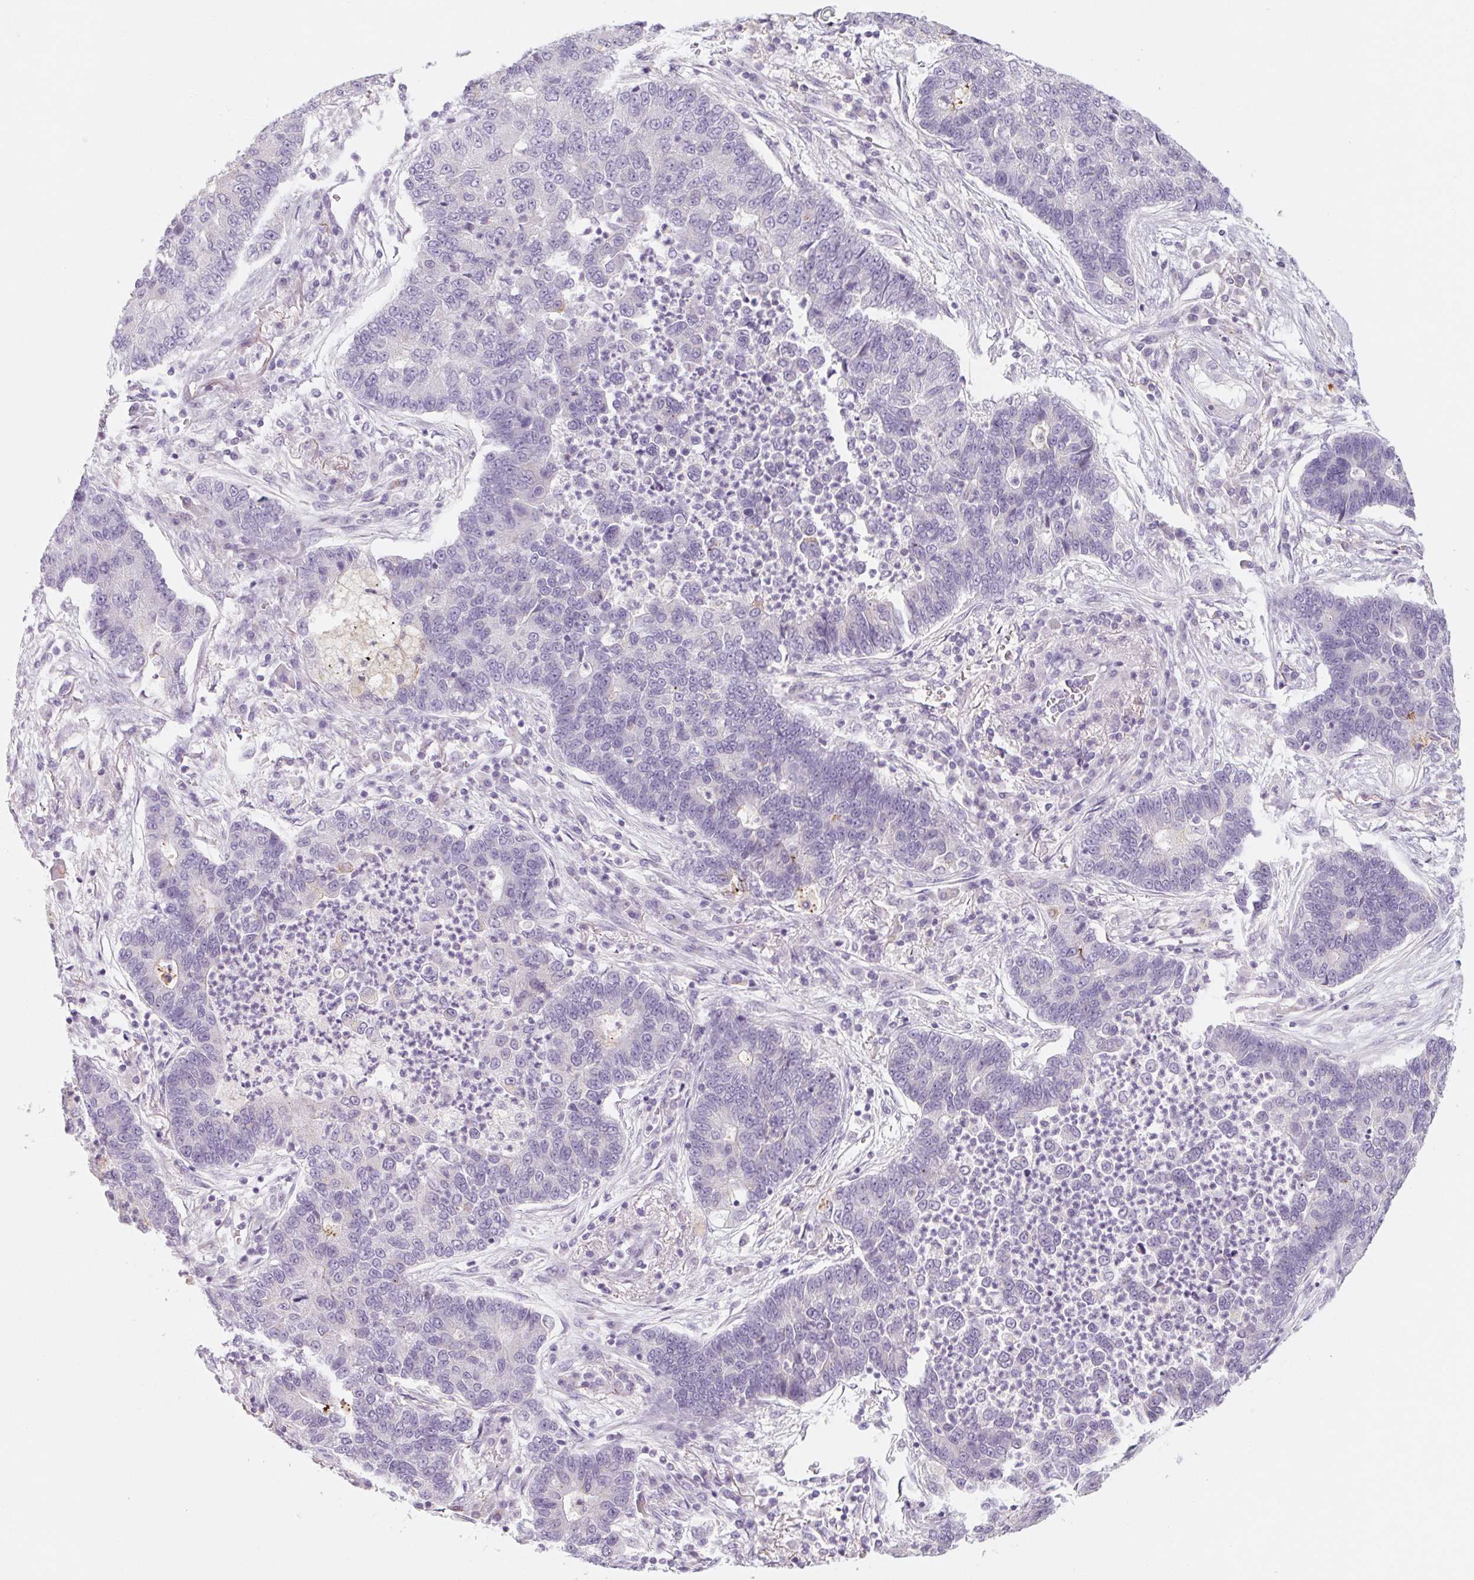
{"staining": {"intensity": "negative", "quantity": "none", "location": "none"}, "tissue": "lung cancer", "cell_type": "Tumor cells", "image_type": "cancer", "snomed": [{"axis": "morphology", "description": "Adenocarcinoma, NOS"}, {"axis": "topography", "description": "Lung"}], "caption": "The histopathology image displays no significant staining in tumor cells of lung cancer (adenocarcinoma).", "gene": "POU1F1", "patient": {"sex": "female", "age": 57}}